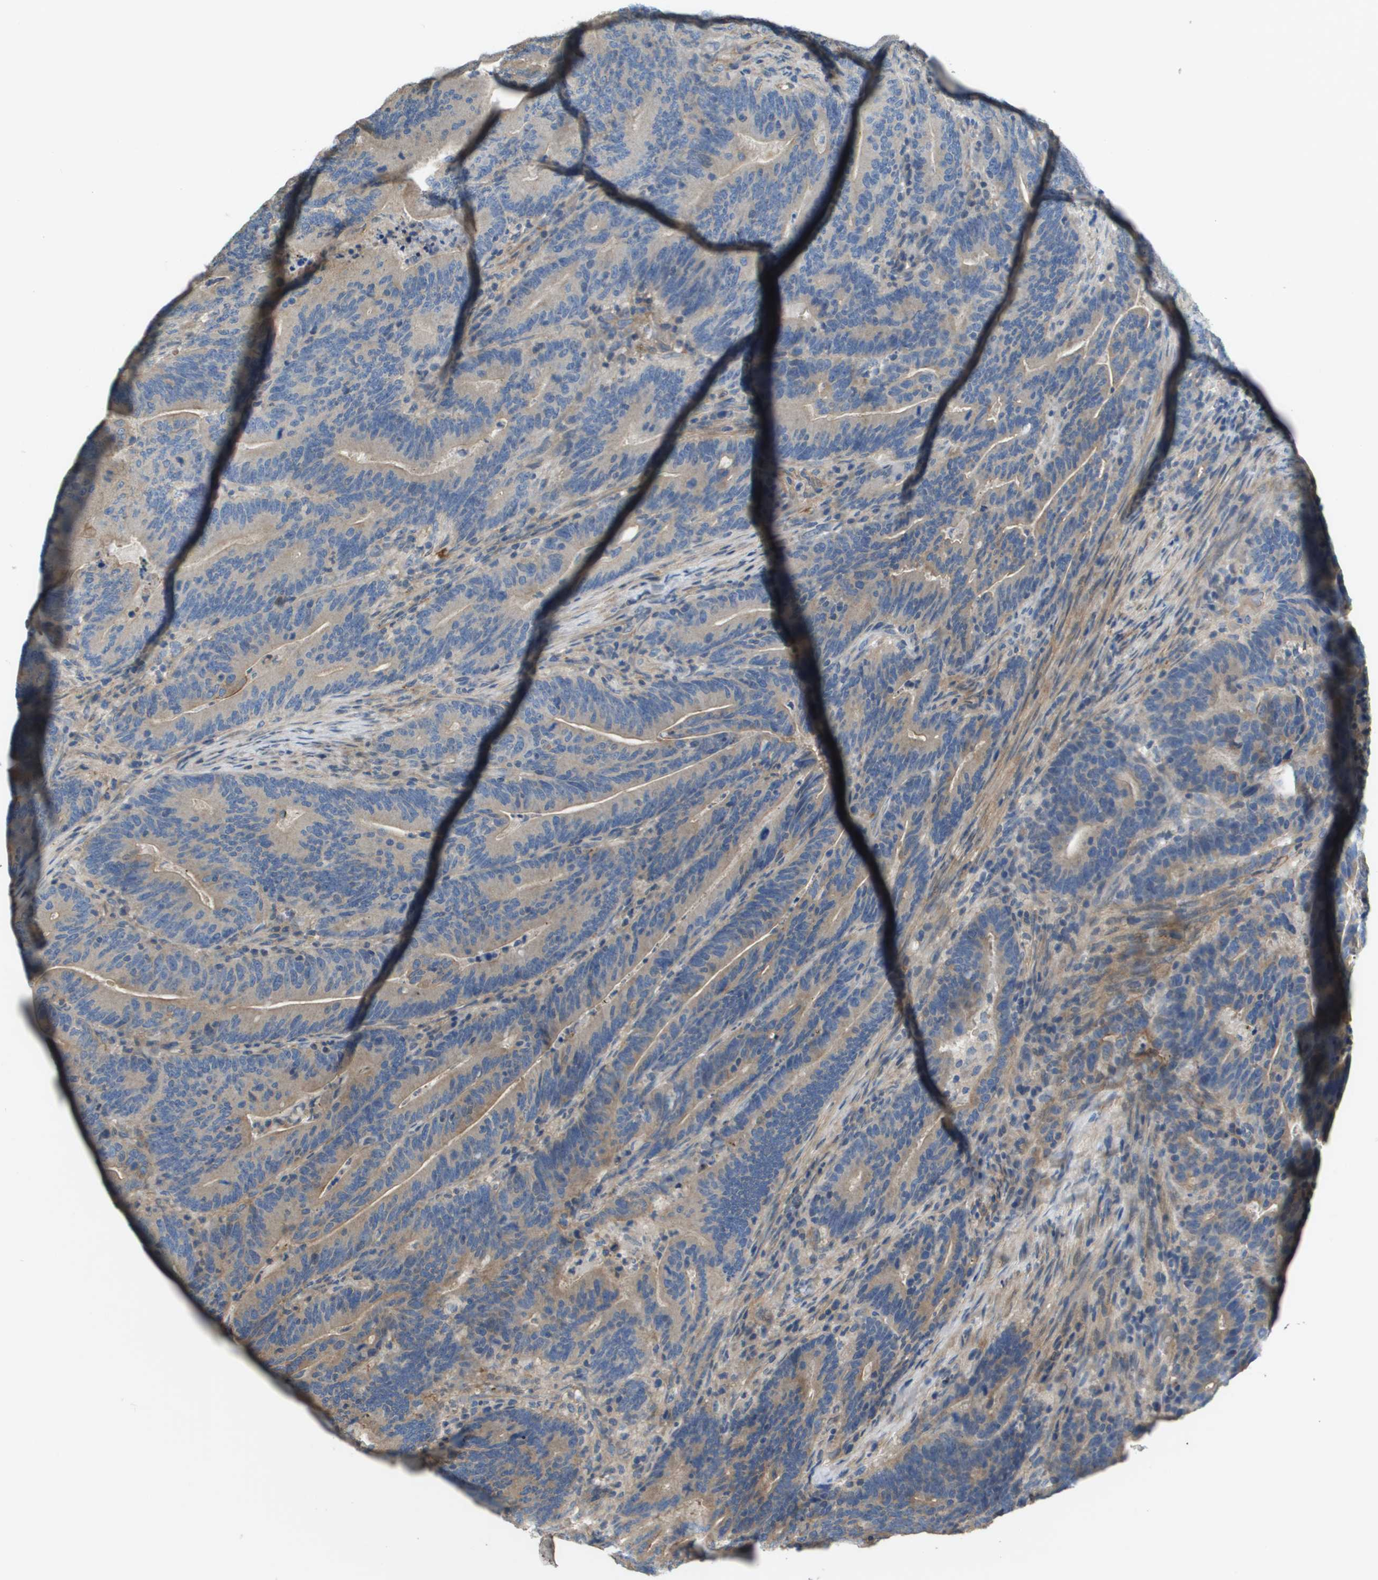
{"staining": {"intensity": "weak", "quantity": "<25%", "location": "cytoplasmic/membranous"}, "tissue": "colorectal cancer", "cell_type": "Tumor cells", "image_type": "cancer", "snomed": [{"axis": "morphology", "description": "Normal tissue, NOS"}, {"axis": "morphology", "description": "Adenocarcinoma, NOS"}, {"axis": "topography", "description": "Colon"}], "caption": "Tumor cells show no significant protein positivity in adenocarcinoma (colorectal). (DAB (3,3'-diaminobenzidine) immunohistochemistry visualized using brightfield microscopy, high magnification).", "gene": "KRT23", "patient": {"sex": "female", "age": 66}}